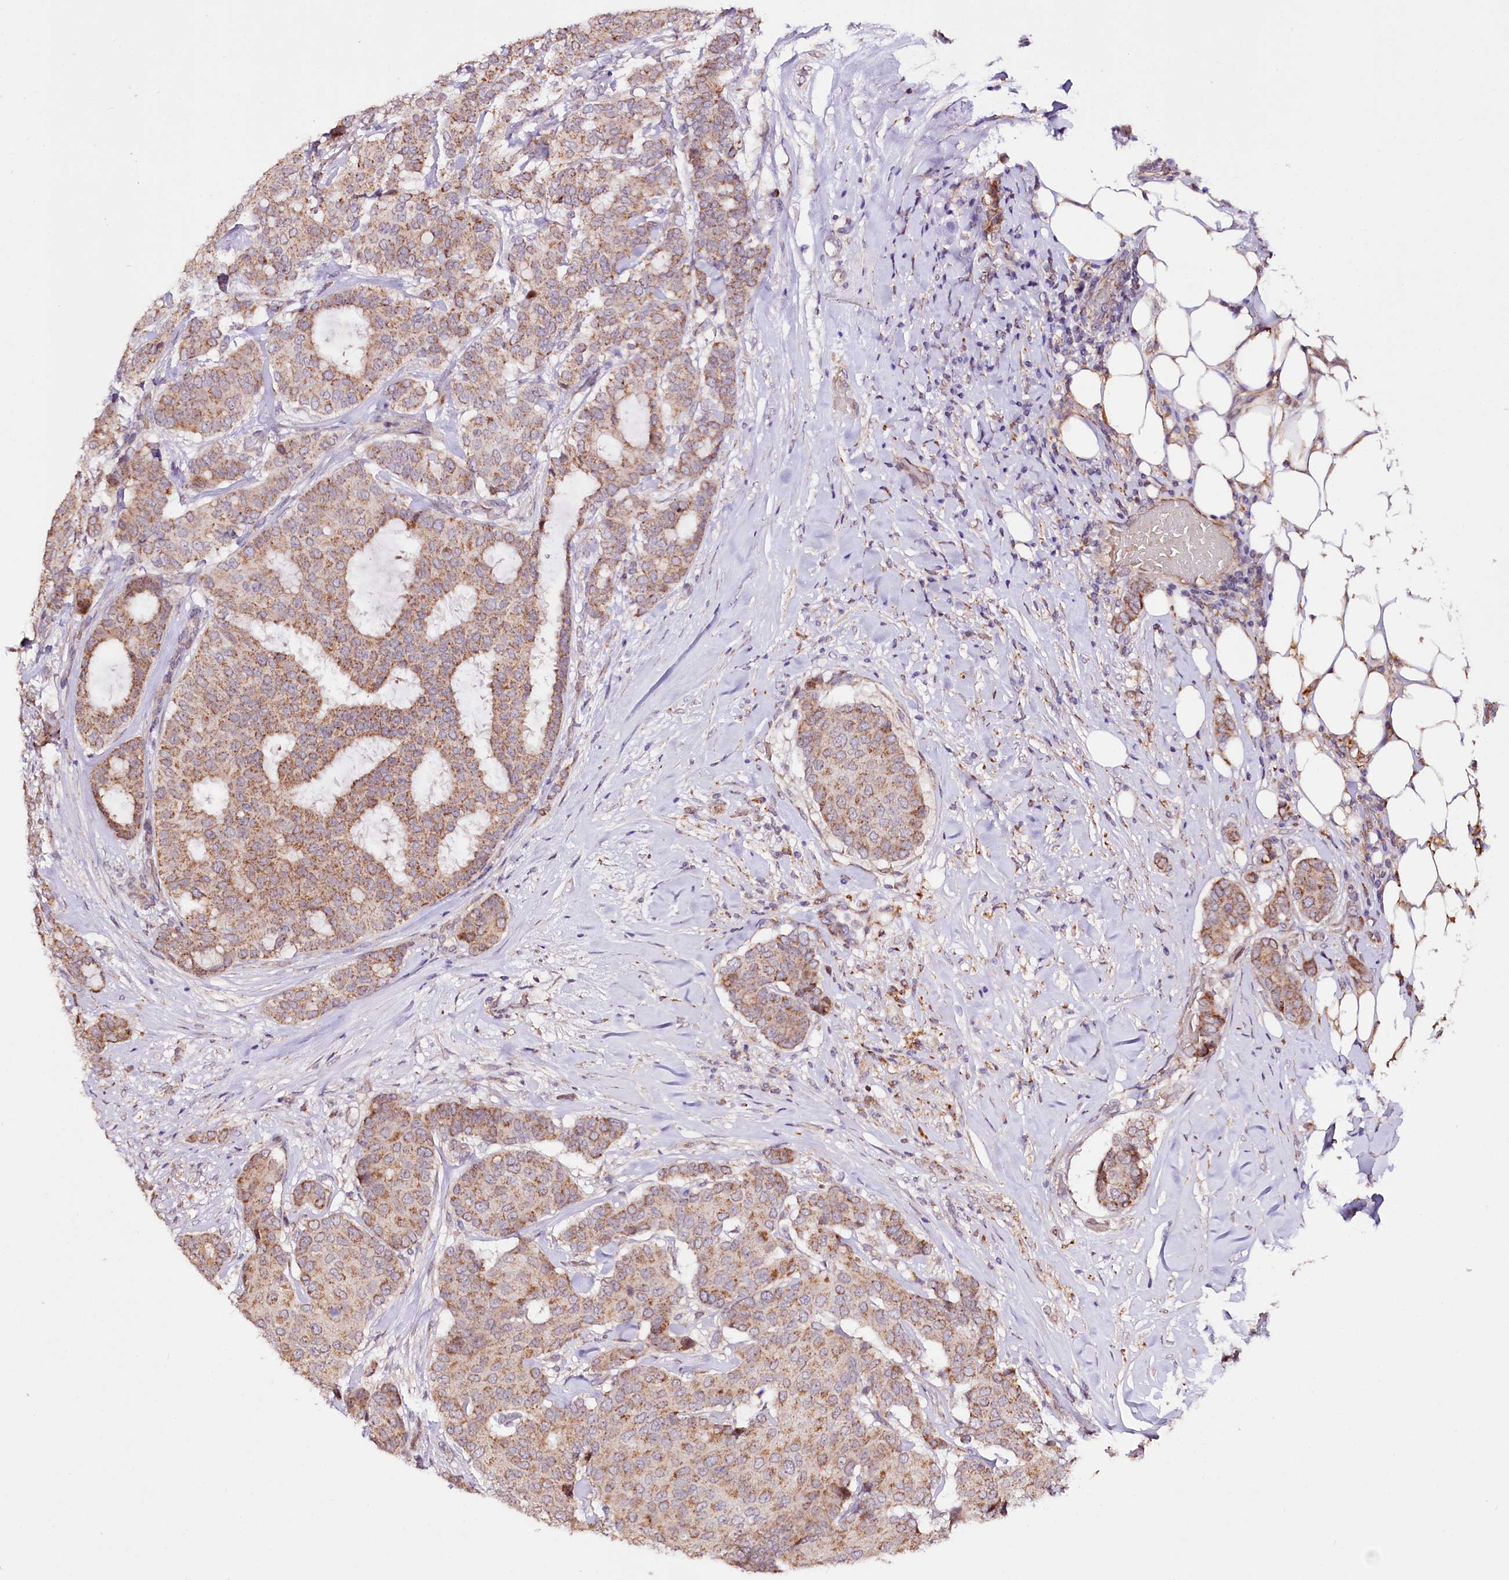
{"staining": {"intensity": "moderate", "quantity": ">75%", "location": "cytoplasmic/membranous"}, "tissue": "breast cancer", "cell_type": "Tumor cells", "image_type": "cancer", "snomed": [{"axis": "morphology", "description": "Duct carcinoma"}, {"axis": "topography", "description": "Breast"}], "caption": "DAB immunohistochemical staining of intraductal carcinoma (breast) shows moderate cytoplasmic/membranous protein expression in approximately >75% of tumor cells.", "gene": "ST7", "patient": {"sex": "female", "age": 75}}